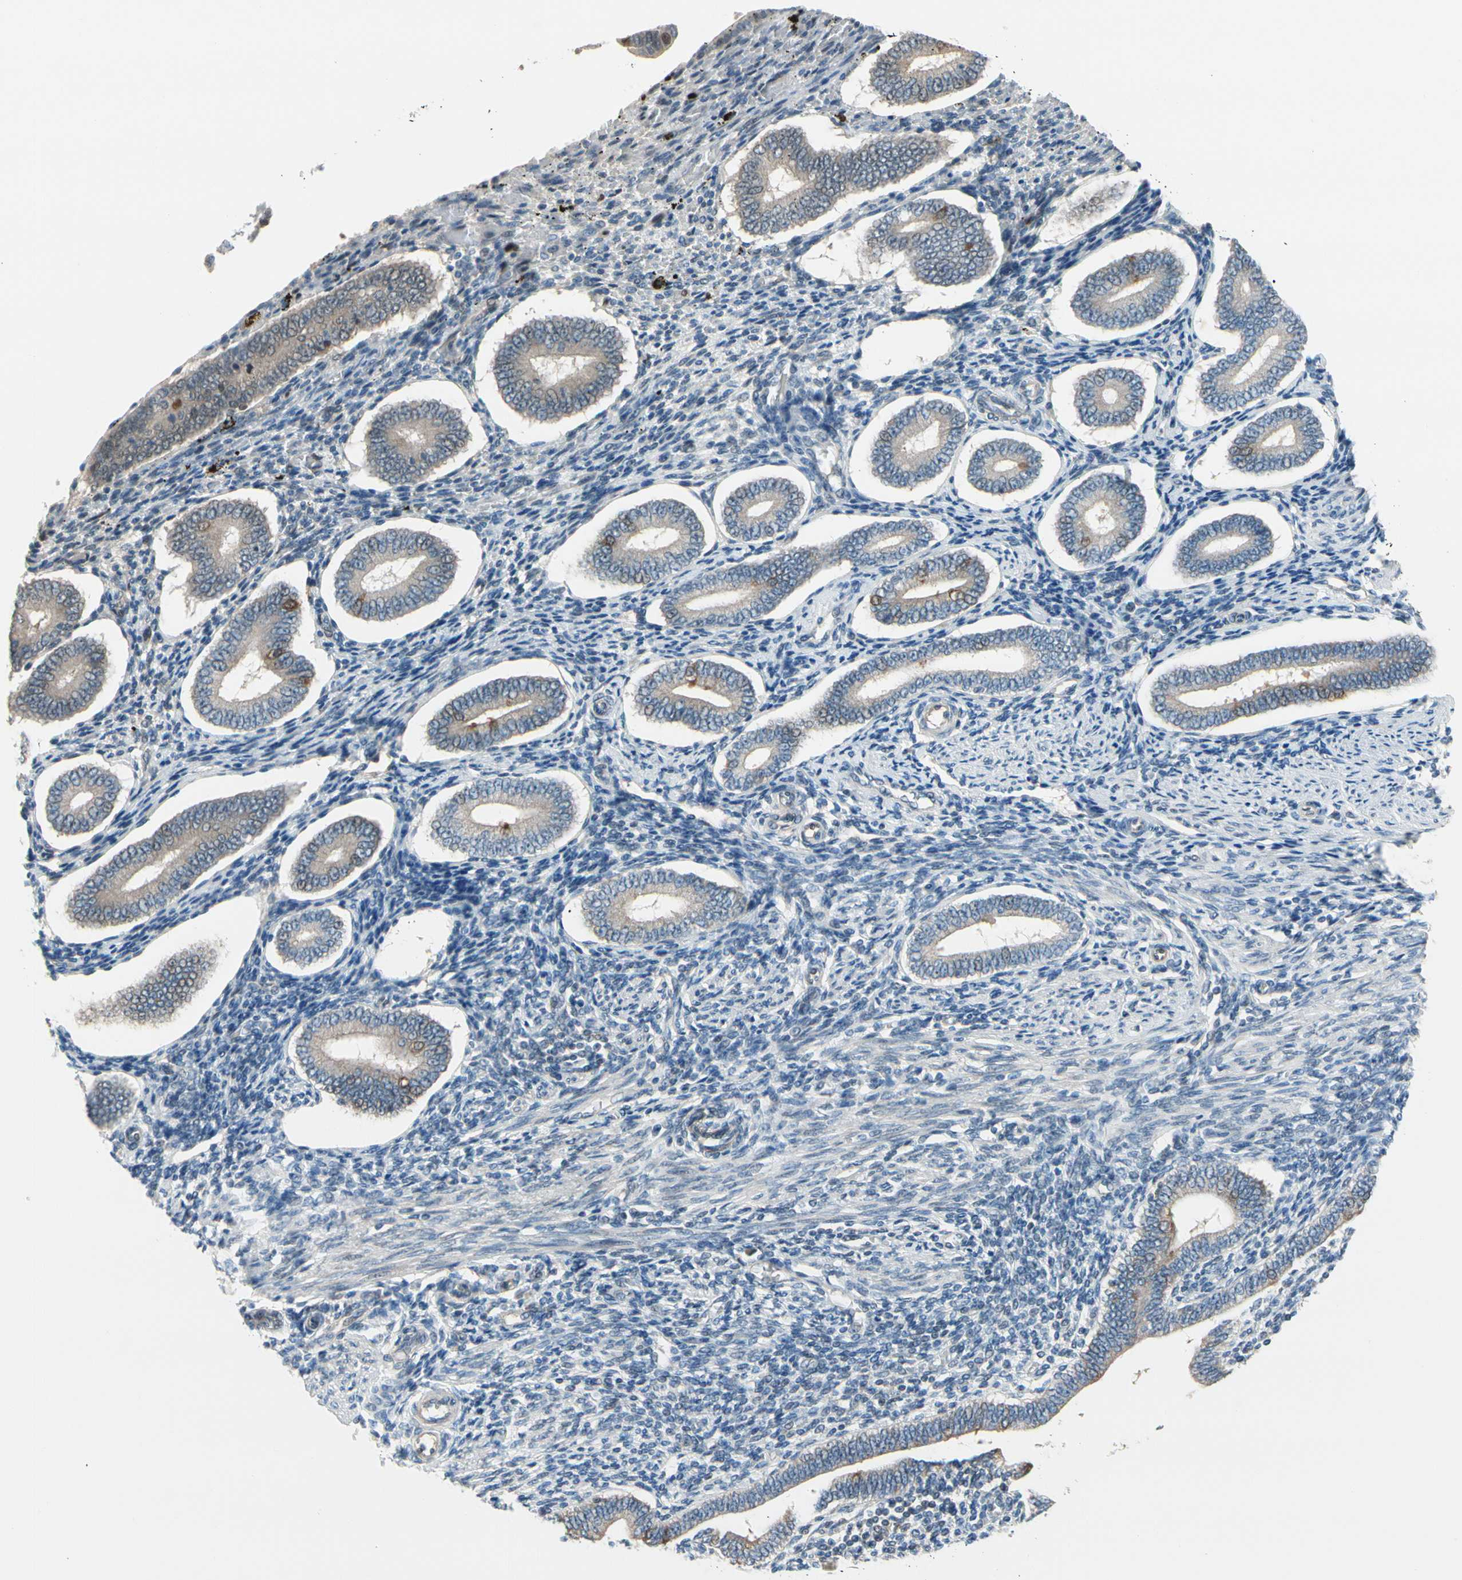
{"staining": {"intensity": "negative", "quantity": "none", "location": "none"}, "tissue": "endometrium", "cell_type": "Cells in endometrial stroma", "image_type": "normal", "snomed": [{"axis": "morphology", "description": "Normal tissue, NOS"}, {"axis": "topography", "description": "Endometrium"}], "caption": "A micrograph of endometrium stained for a protein displays no brown staining in cells in endometrial stroma.", "gene": "CFAP36", "patient": {"sex": "female", "age": 42}}